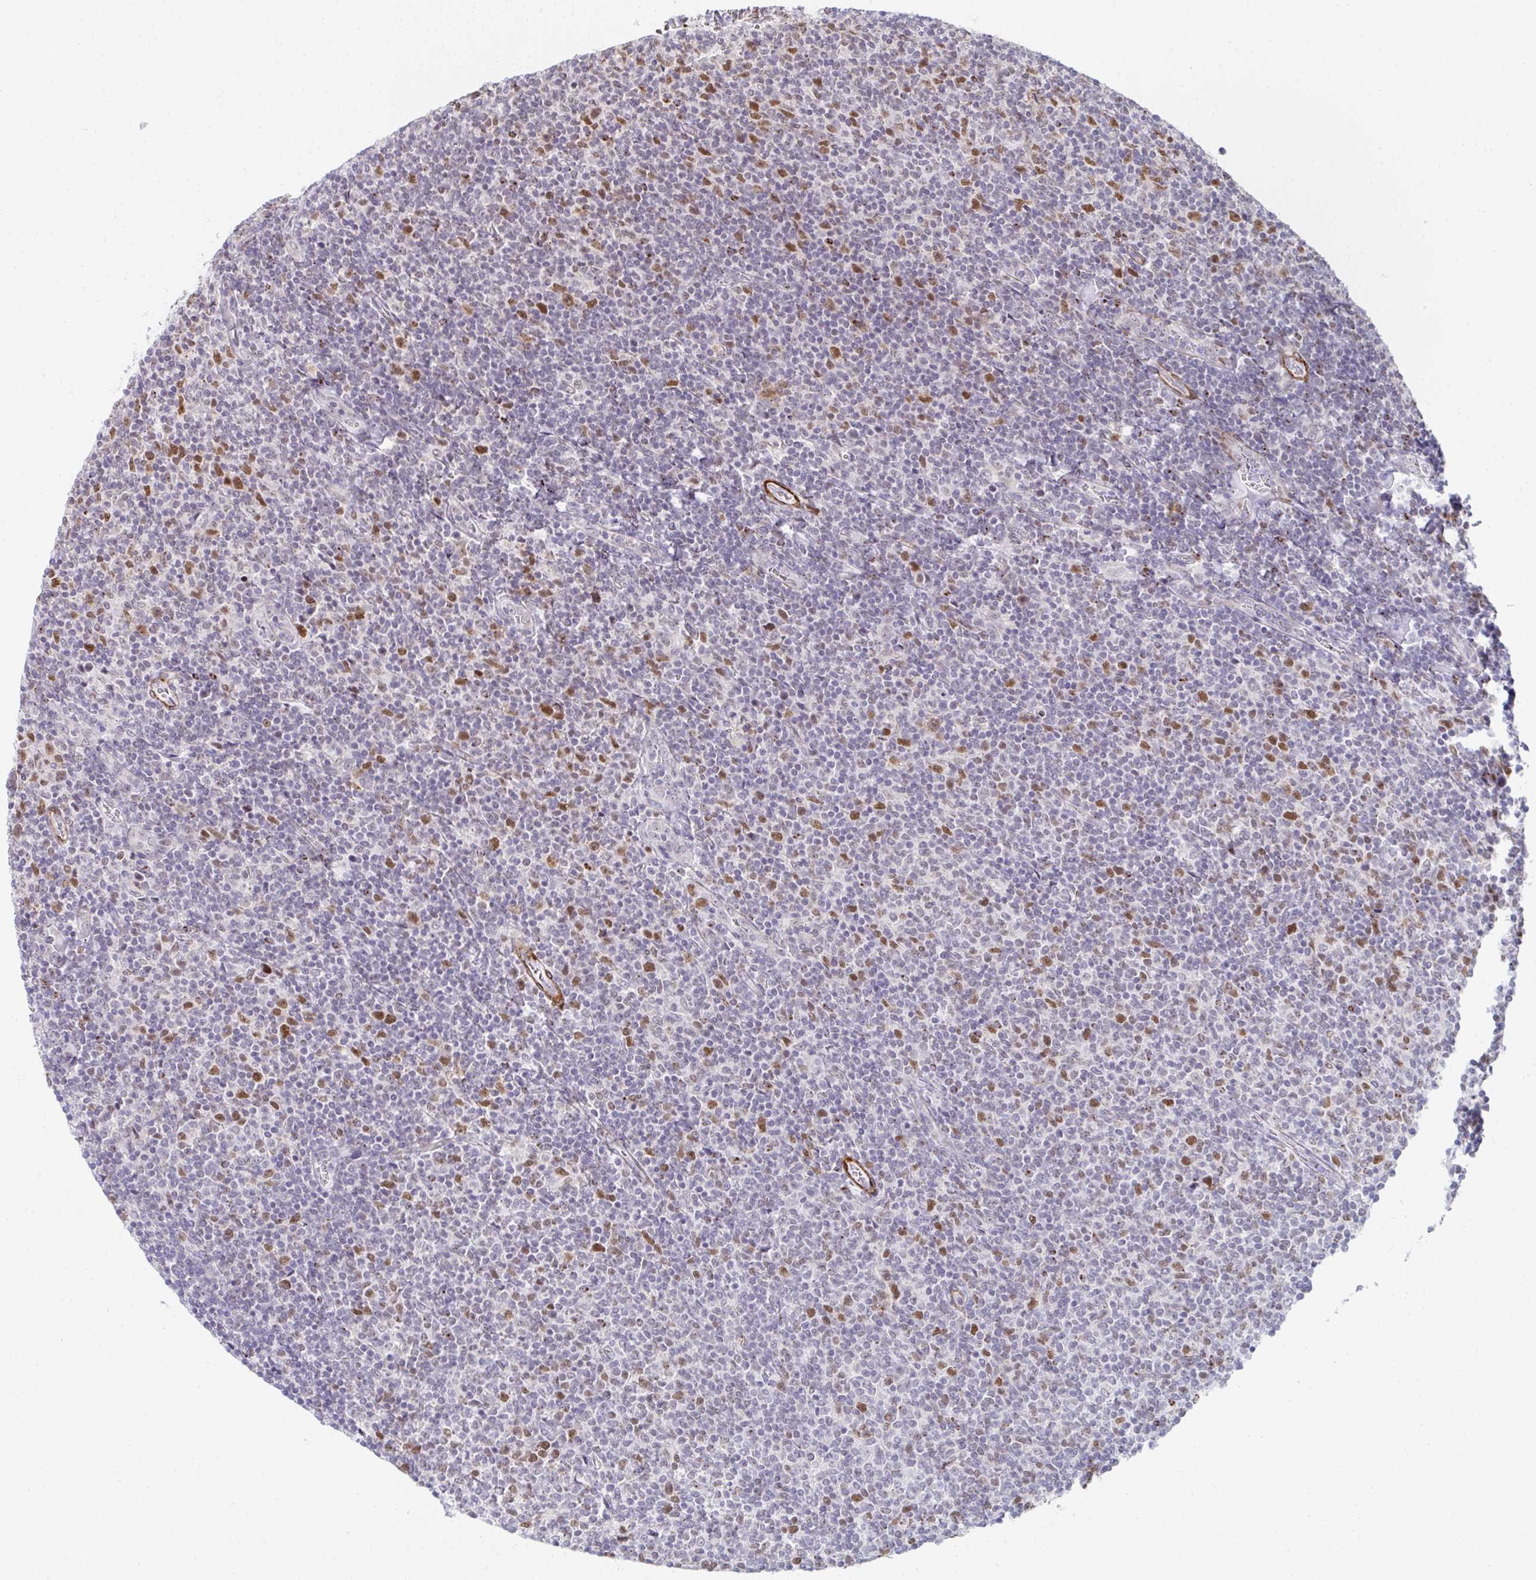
{"staining": {"intensity": "negative", "quantity": "none", "location": "none"}, "tissue": "lymphoma", "cell_type": "Tumor cells", "image_type": "cancer", "snomed": [{"axis": "morphology", "description": "Malignant lymphoma, non-Hodgkin's type, Low grade"}, {"axis": "topography", "description": "Lymph node"}], "caption": "Tumor cells are negative for brown protein staining in malignant lymphoma, non-Hodgkin's type (low-grade).", "gene": "GINS2", "patient": {"sex": "male", "age": 52}}